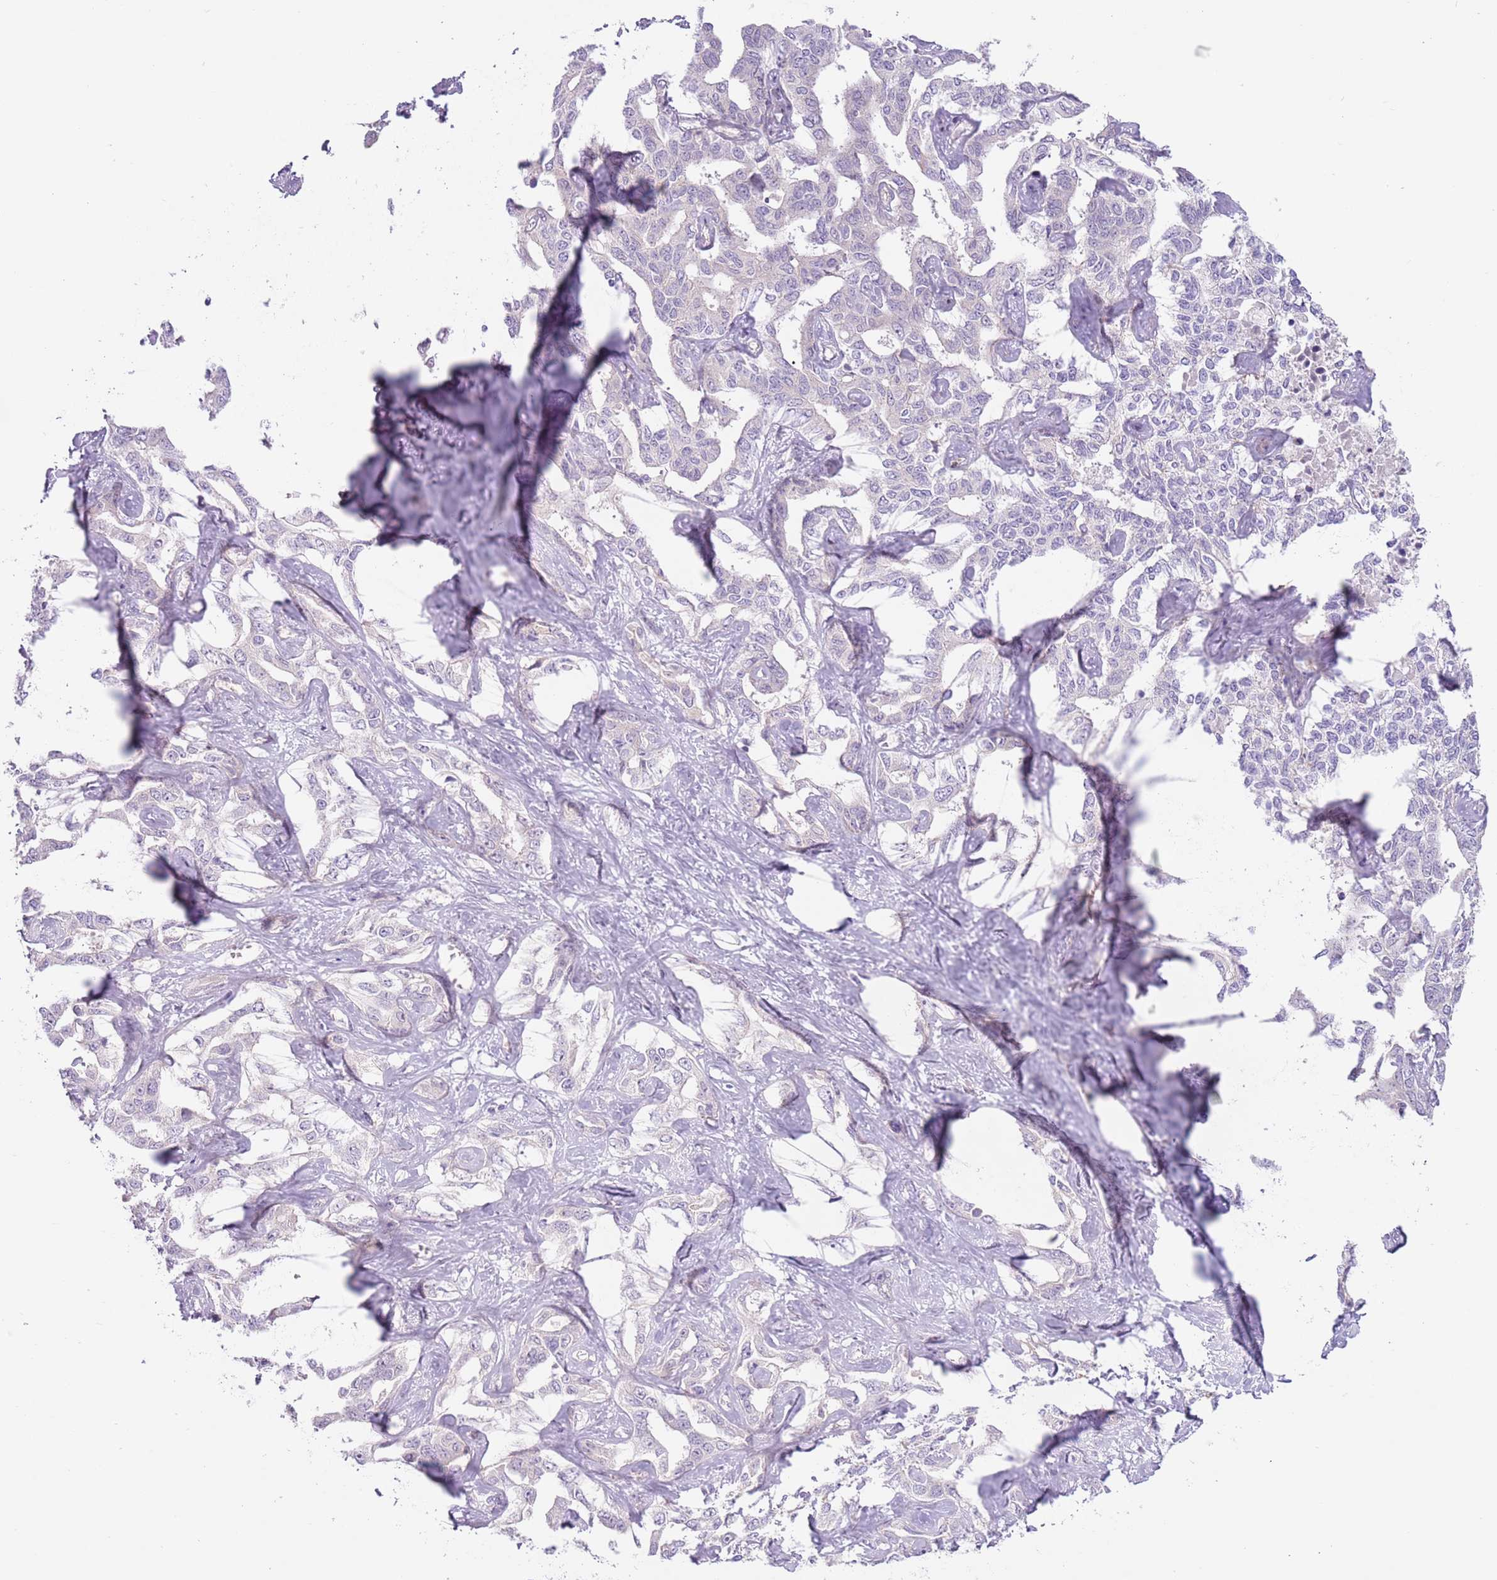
{"staining": {"intensity": "negative", "quantity": "none", "location": "none"}, "tissue": "liver cancer", "cell_type": "Tumor cells", "image_type": "cancer", "snomed": [{"axis": "morphology", "description": "Cholangiocarcinoma"}, {"axis": "topography", "description": "Liver"}], "caption": "A micrograph of liver cancer (cholangiocarcinoma) stained for a protein exhibits no brown staining in tumor cells.", "gene": "MRO", "patient": {"sex": "male", "age": 59}}